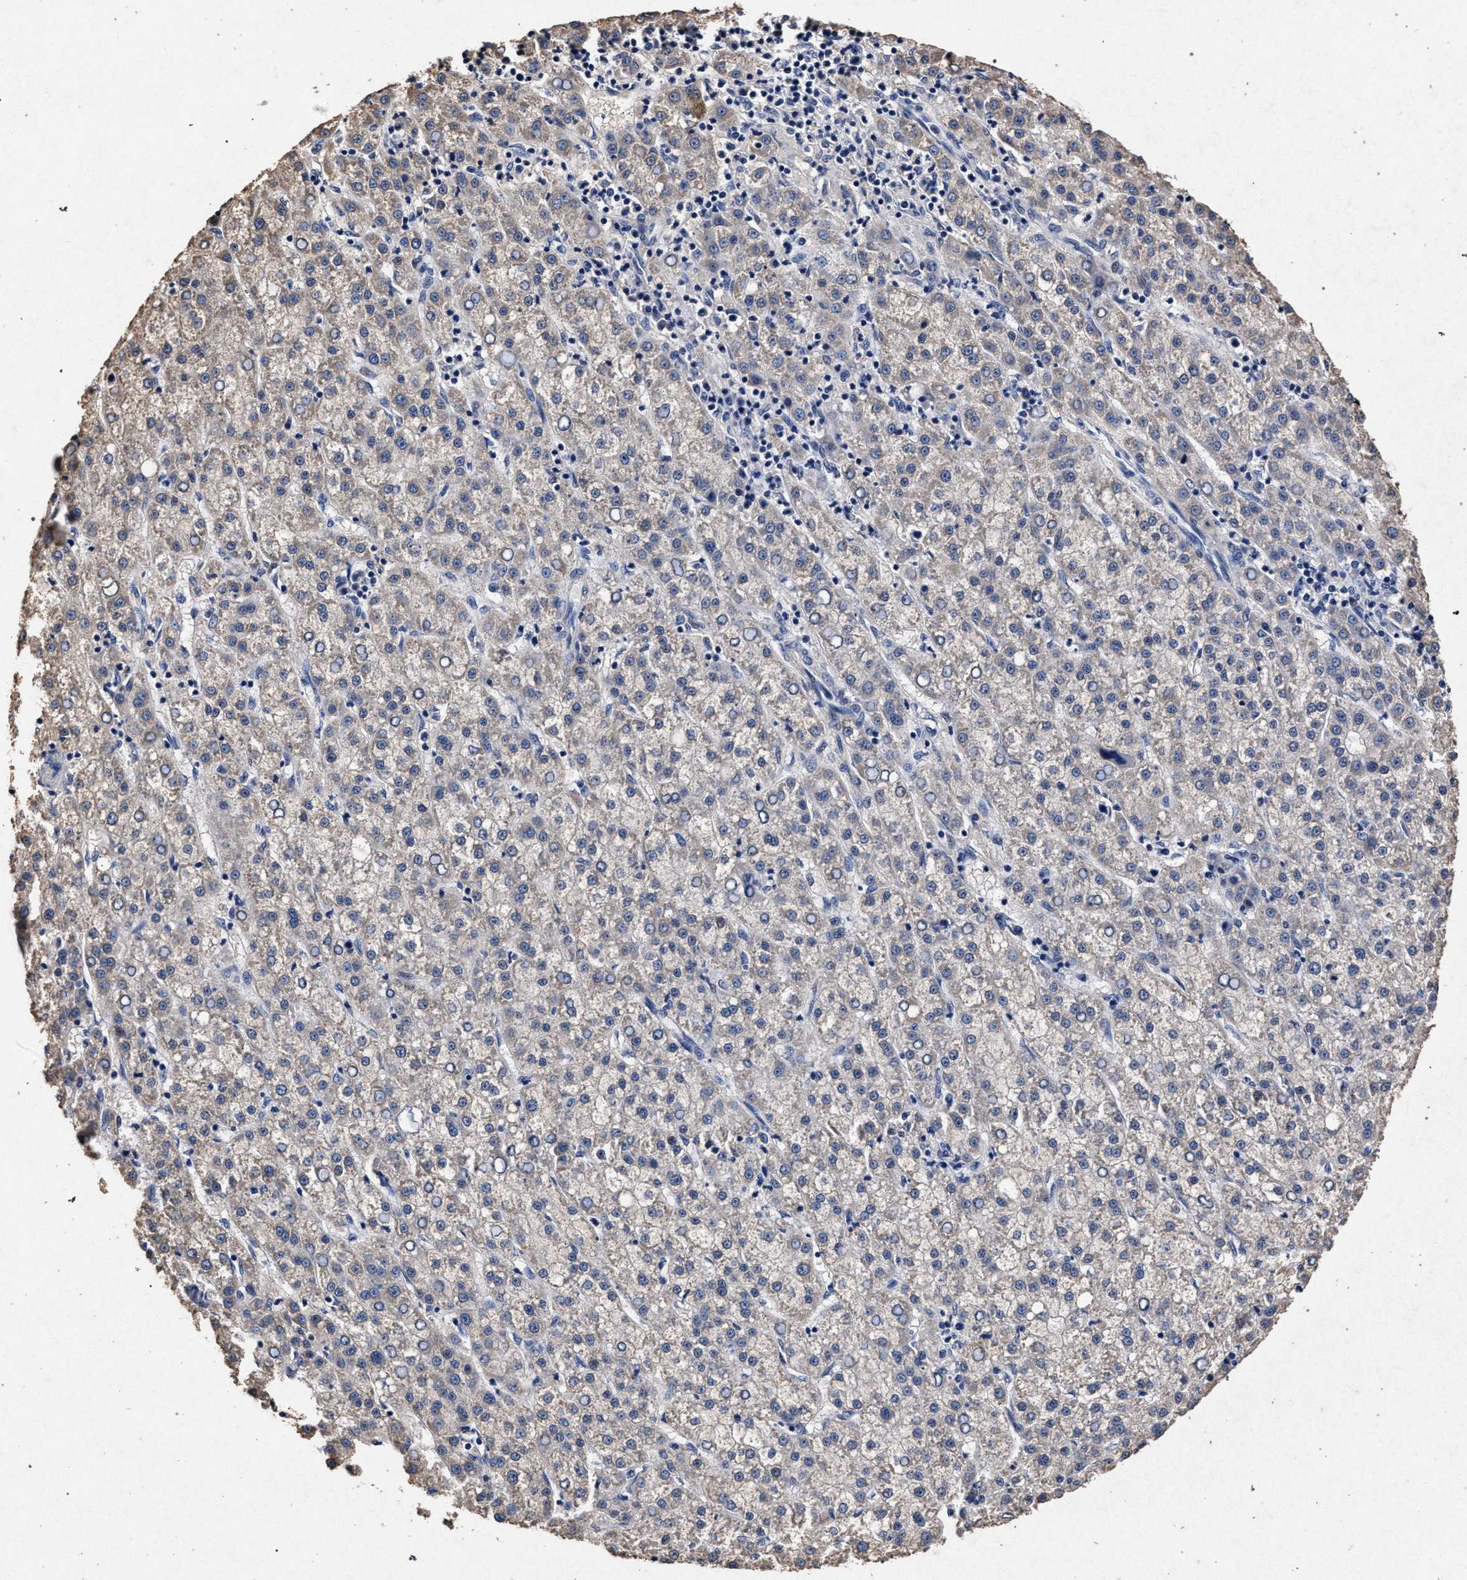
{"staining": {"intensity": "negative", "quantity": "none", "location": "none"}, "tissue": "liver cancer", "cell_type": "Tumor cells", "image_type": "cancer", "snomed": [{"axis": "morphology", "description": "Carcinoma, Hepatocellular, NOS"}, {"axis": "topography", "description": "Liver"}], "caption": "This is an immunohistochemistry histopathology image of human hepatocellular carcinoma (liver). There is no expression in tumor cells.", "gene": "ATP1A2", "patient": {"sex": "female", "age": 58}}